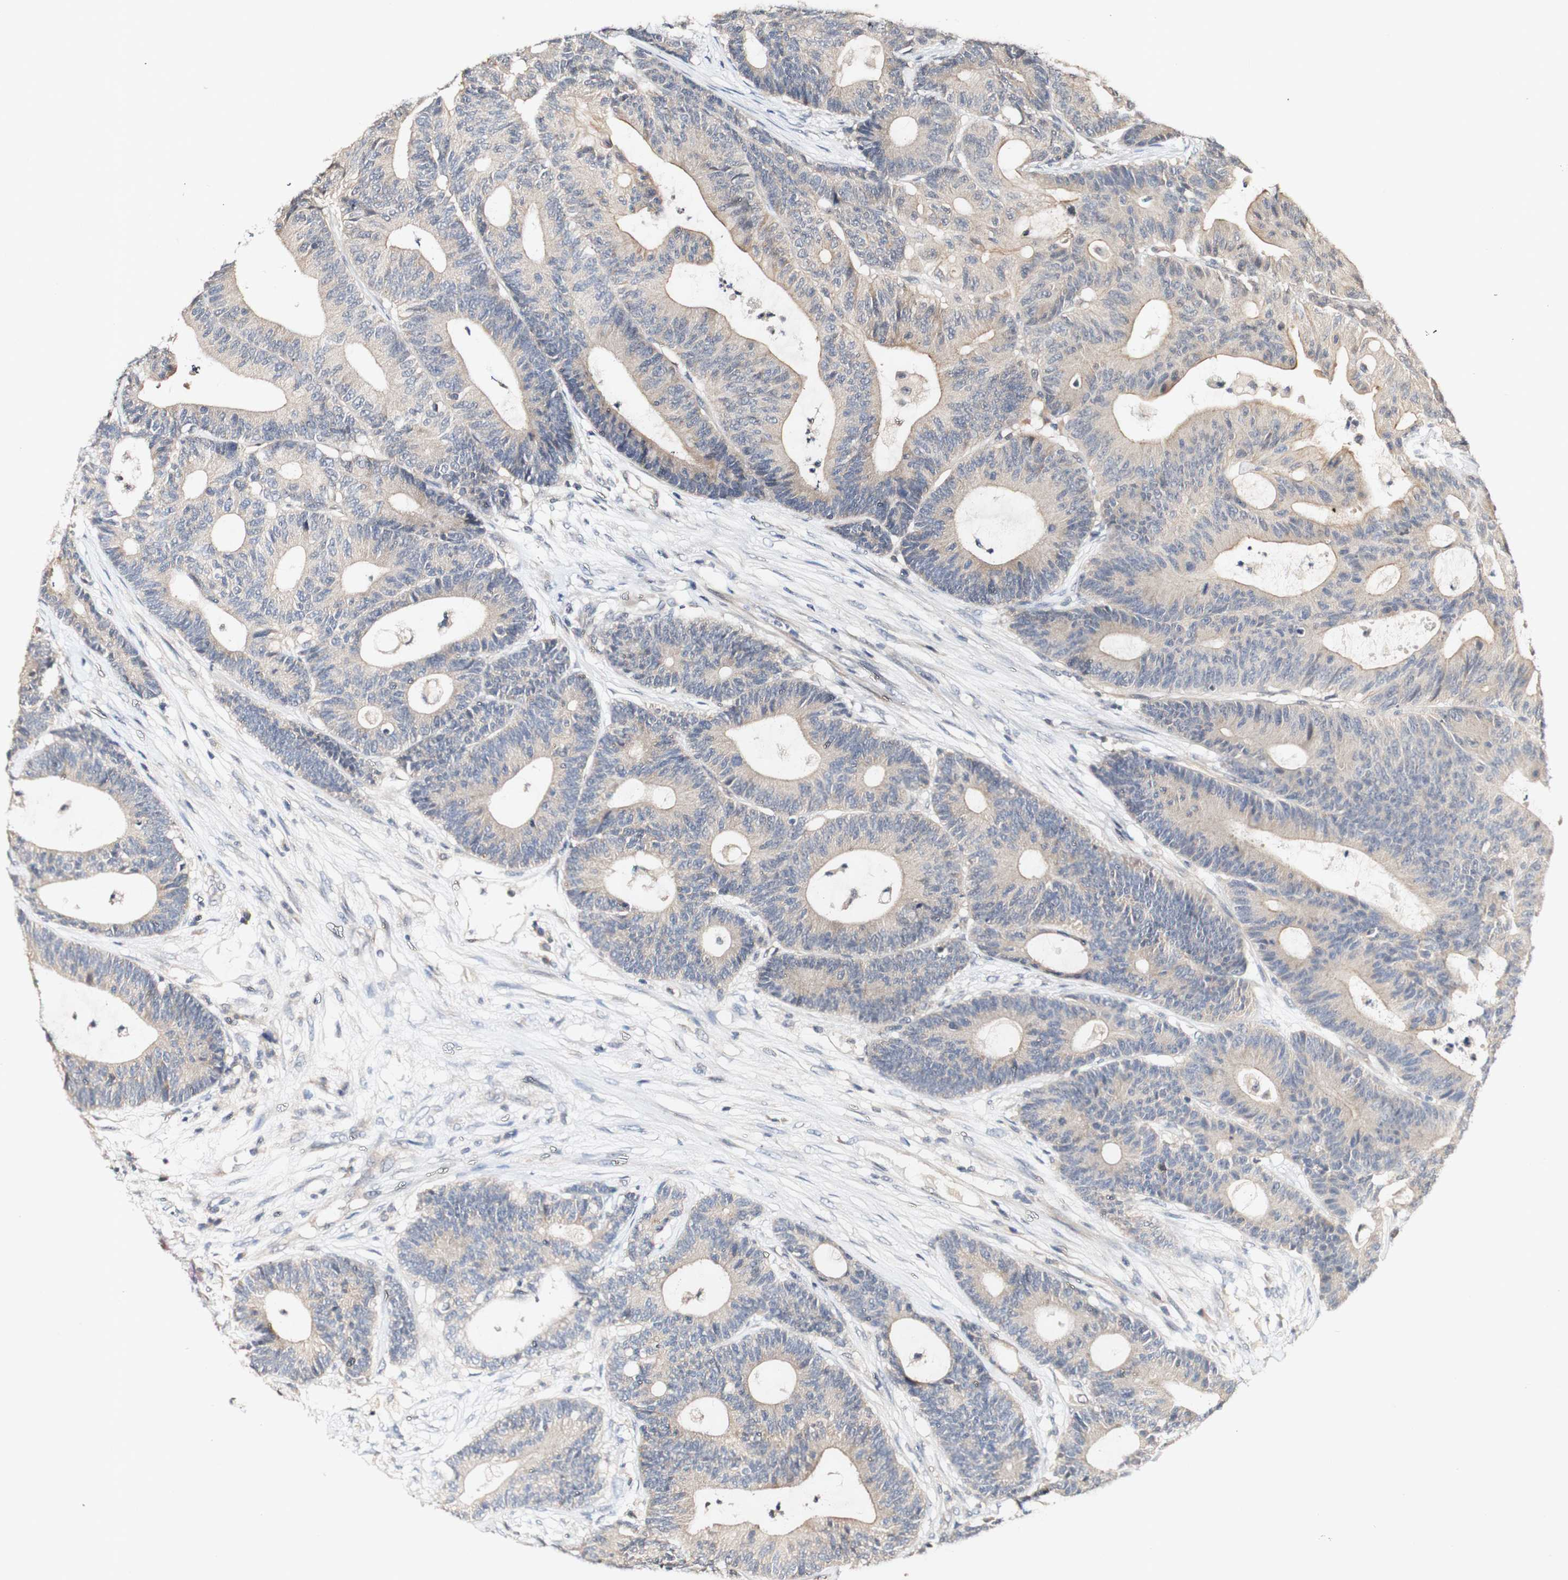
{"staining": {"intensity": "weak", "quantity": ">75%", "location": "cytoplasmic/membranous"}, "tissue": "colorectal cancer", "cell_type": "Tumor cells", "image_type": "cancer", "snomed": [{"axis": "morphology", "description": "Adenocarcinoma, NOS"}, {"axis": "topography", "description": "Colon"}], "caption": "Colorectal cancer tissue demonstrates weak cytoplasmic/membranous positivity in about >75% of tumor cells, visualized by immunohistochemistry.", "gene": "PIN1", "patient": {"sex": "female", "age": 84}}